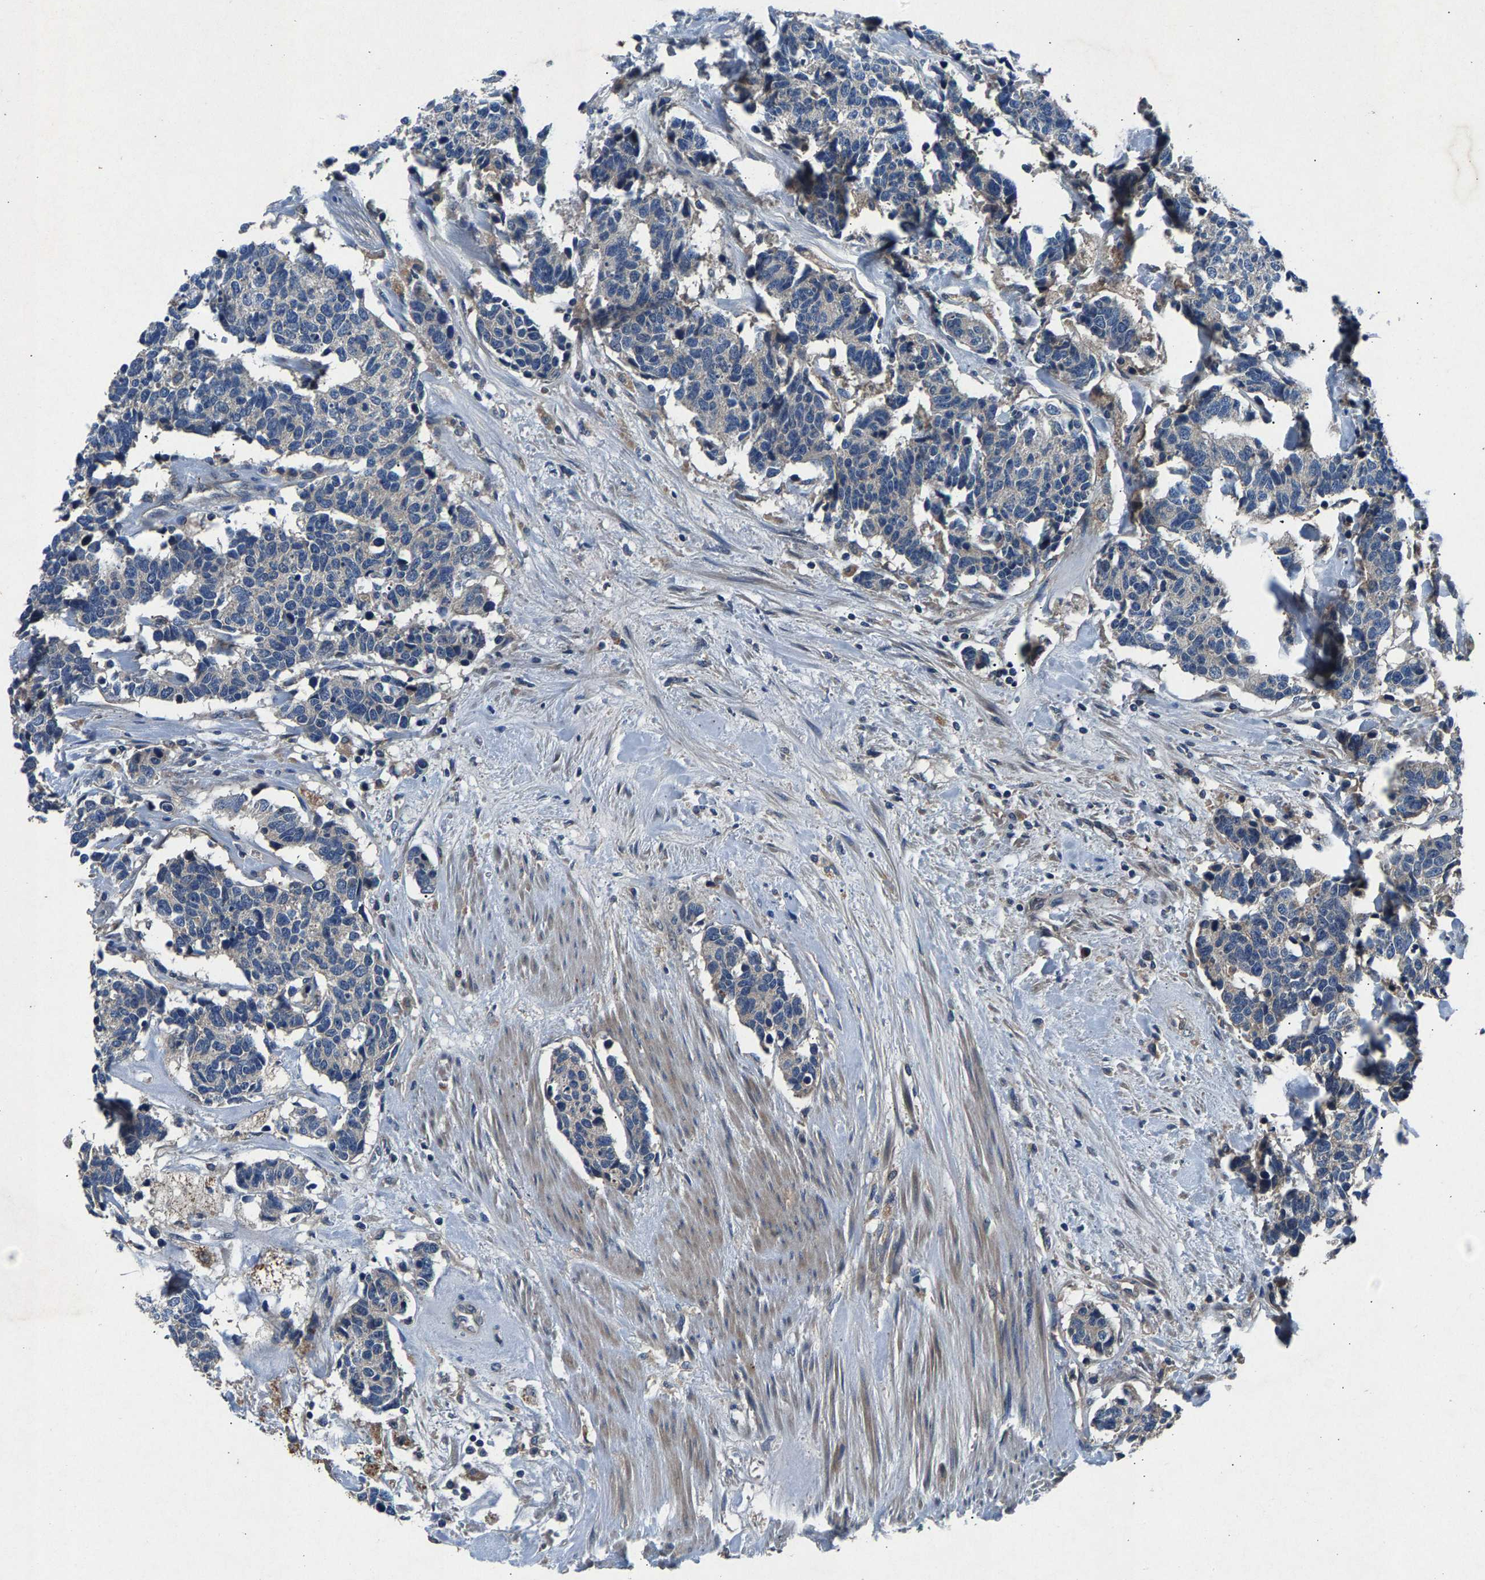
{"staining": {"intensity": "negative", "quantity": "none", "location": "none"}, "tissue": "carcinoid", "cell_type": "Tumor cells", "image_type": "cancer", "snomed": [{"axis": "morphology", "description": "Carcinoma, NOS"}, {"axis": "morphology", "description": "Carcinoid, malignant, NOS"}, {"axis": "topography", "description": "Urinary bladder"}], "caption": "High power microscopy micrograph of an immunohistochemistry image of carcinoid, revealing no significant positivity in tumor cells.", "gene": "PRXL2C", "patient": {"sex": "male", "age": 57}}